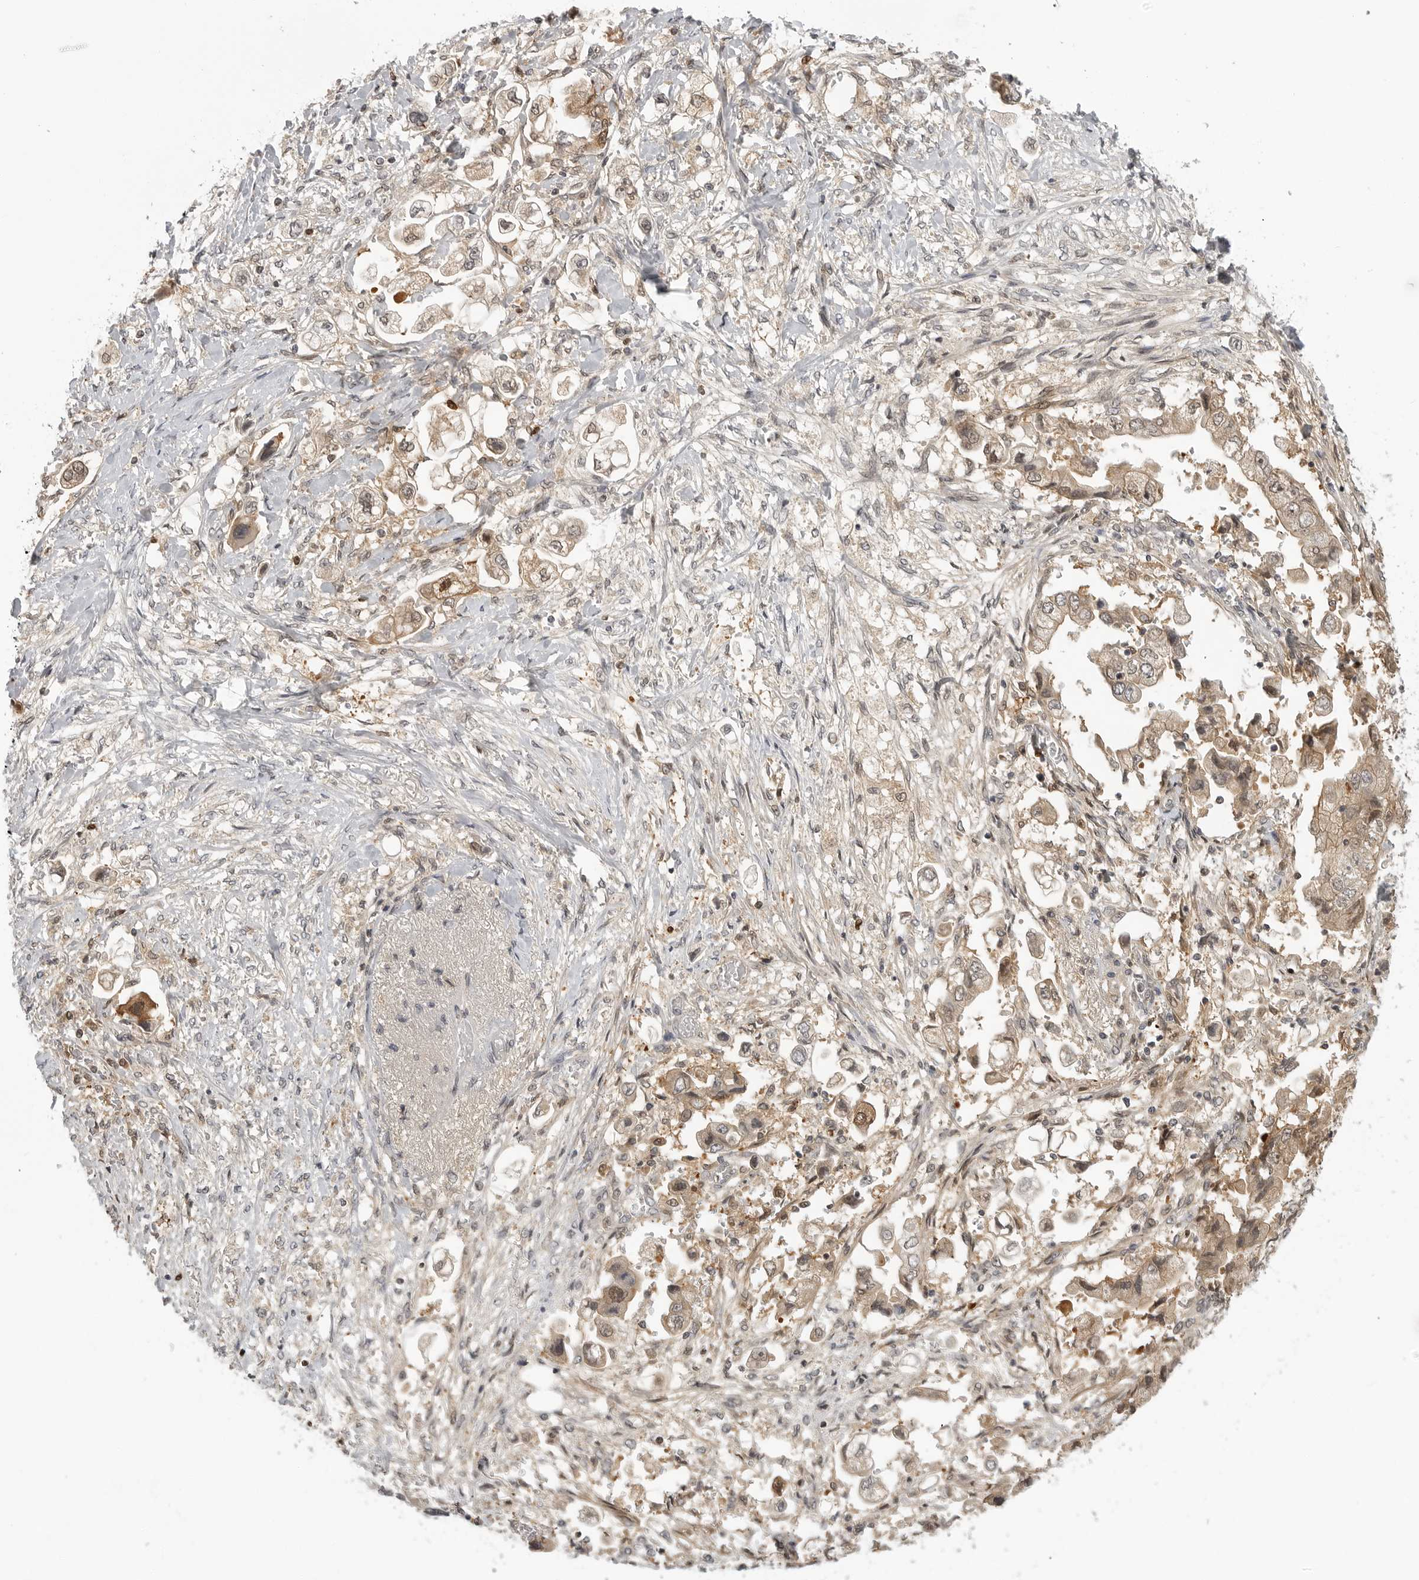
{"staining": {"intensity": "weak", "quantity": ">75%", "location": "cytoplasmic/membranous,nuclear"}, "tissue": "stomach cancer", "cell_type": "Tumor cells", "image_type": "cancer", "snomed": [{"axis": "morphology", "description": "Adenocarcinoma, NOS"}, {"axis": "topography", "description": "Stomach"}], "caption": "The histopathology image demonstrates staining of stomach cancer (adenocarcinoma), revealing weak cytoplasmic/membranous and nuclear protein staining (brown color) within tumor cells. Ihc stains the protein in brown and the nuclei are stained blue.", "gene": "CTIF", "patient": {"sex": "male", "age": 62}}